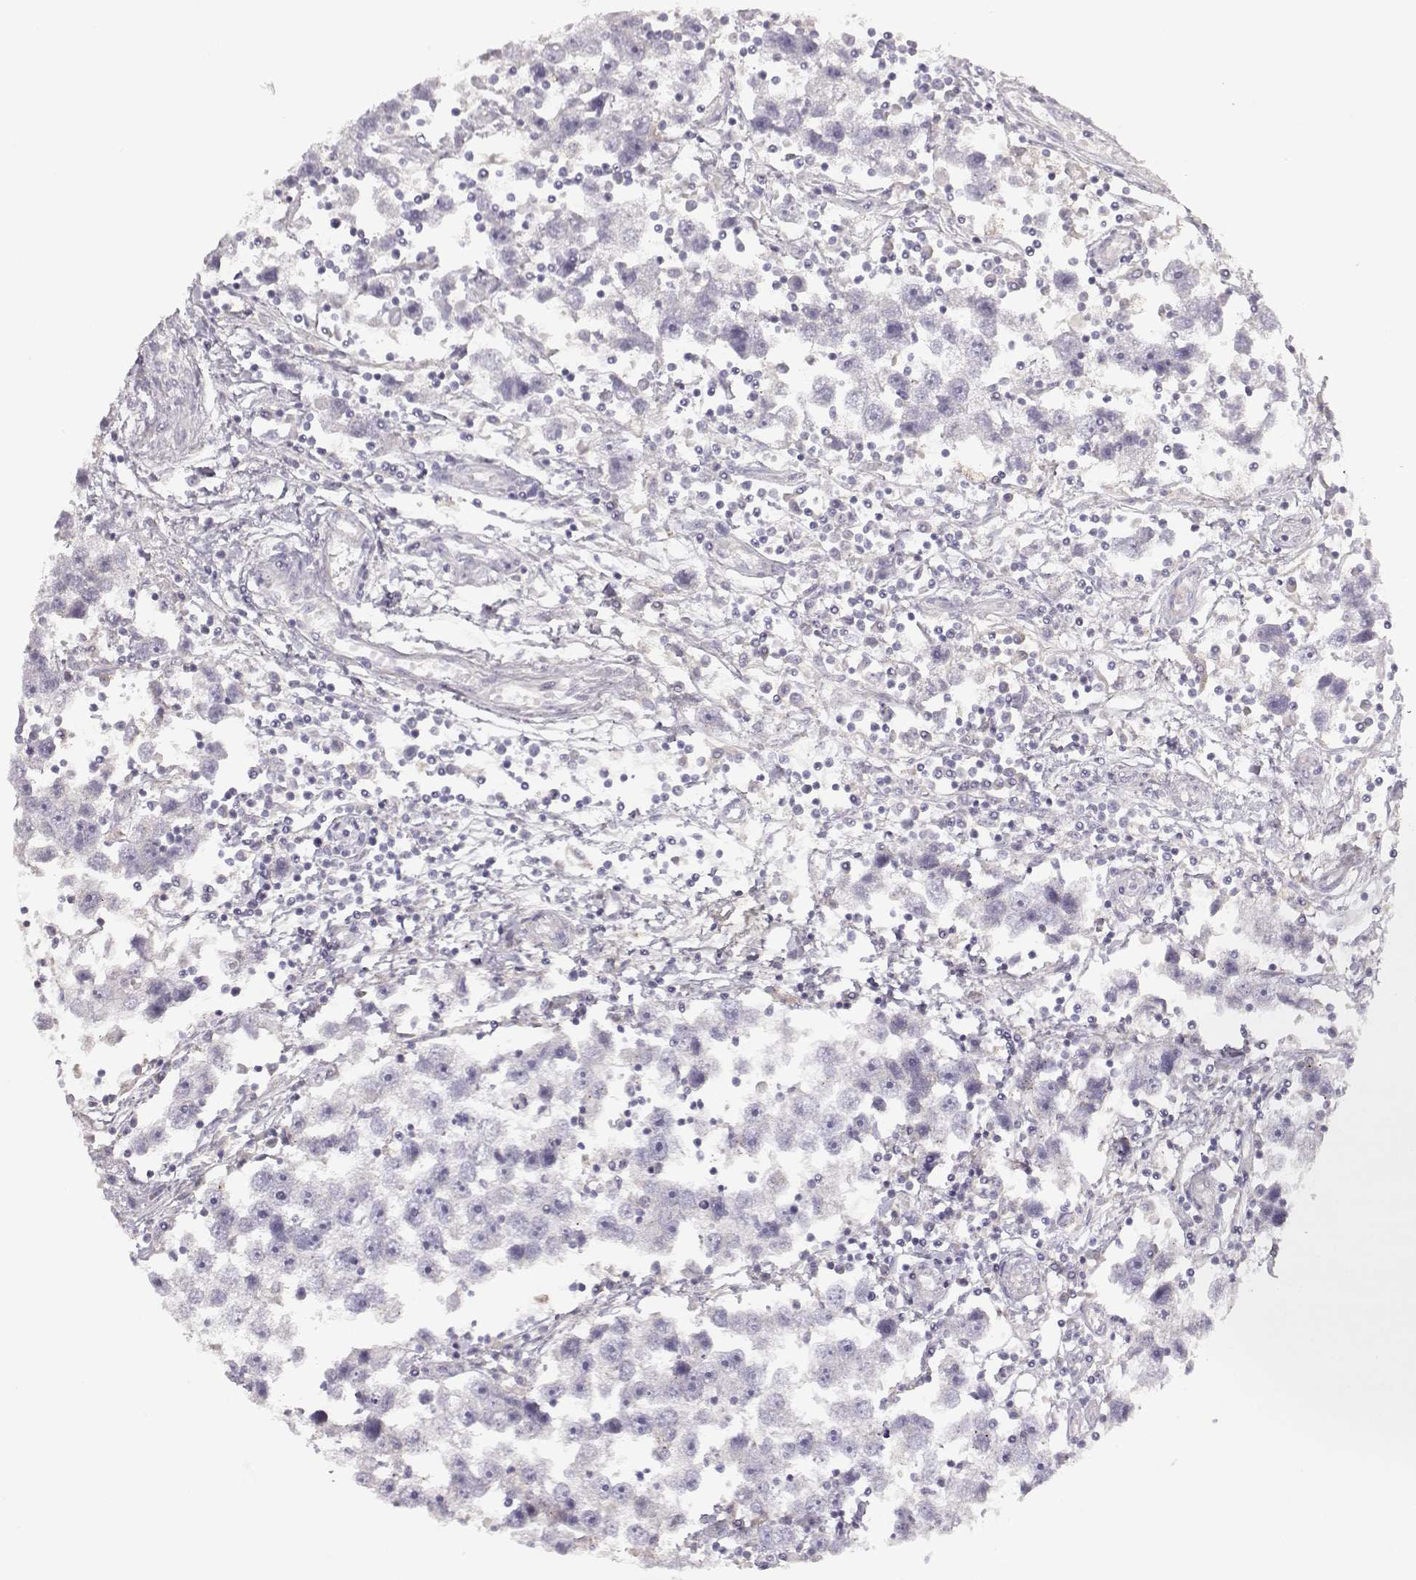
{"staining": {"intensity": "negative", "quantity": "none", "location": "none"}, "tissue": "testis cancer", "cell_type": "Tumor cells", "image_type": "cancer", "snomed": [{"axis": "morphology", "description": "Seminoma, NOS"}, {"axis": "topography", "description": "Testis"}], "caption": "DAB immunohistochemical staining of human seminoma (testis) exhibits no significant staining in tumor cells. Brightfield microscopy of IHC stained with DAB (3,3'-diaminobenzidine) (brown) and hematoxylin (blue), captured at high magnification.", "gene": "VAV1", "patient": {"sex": "male", "age": 30}}